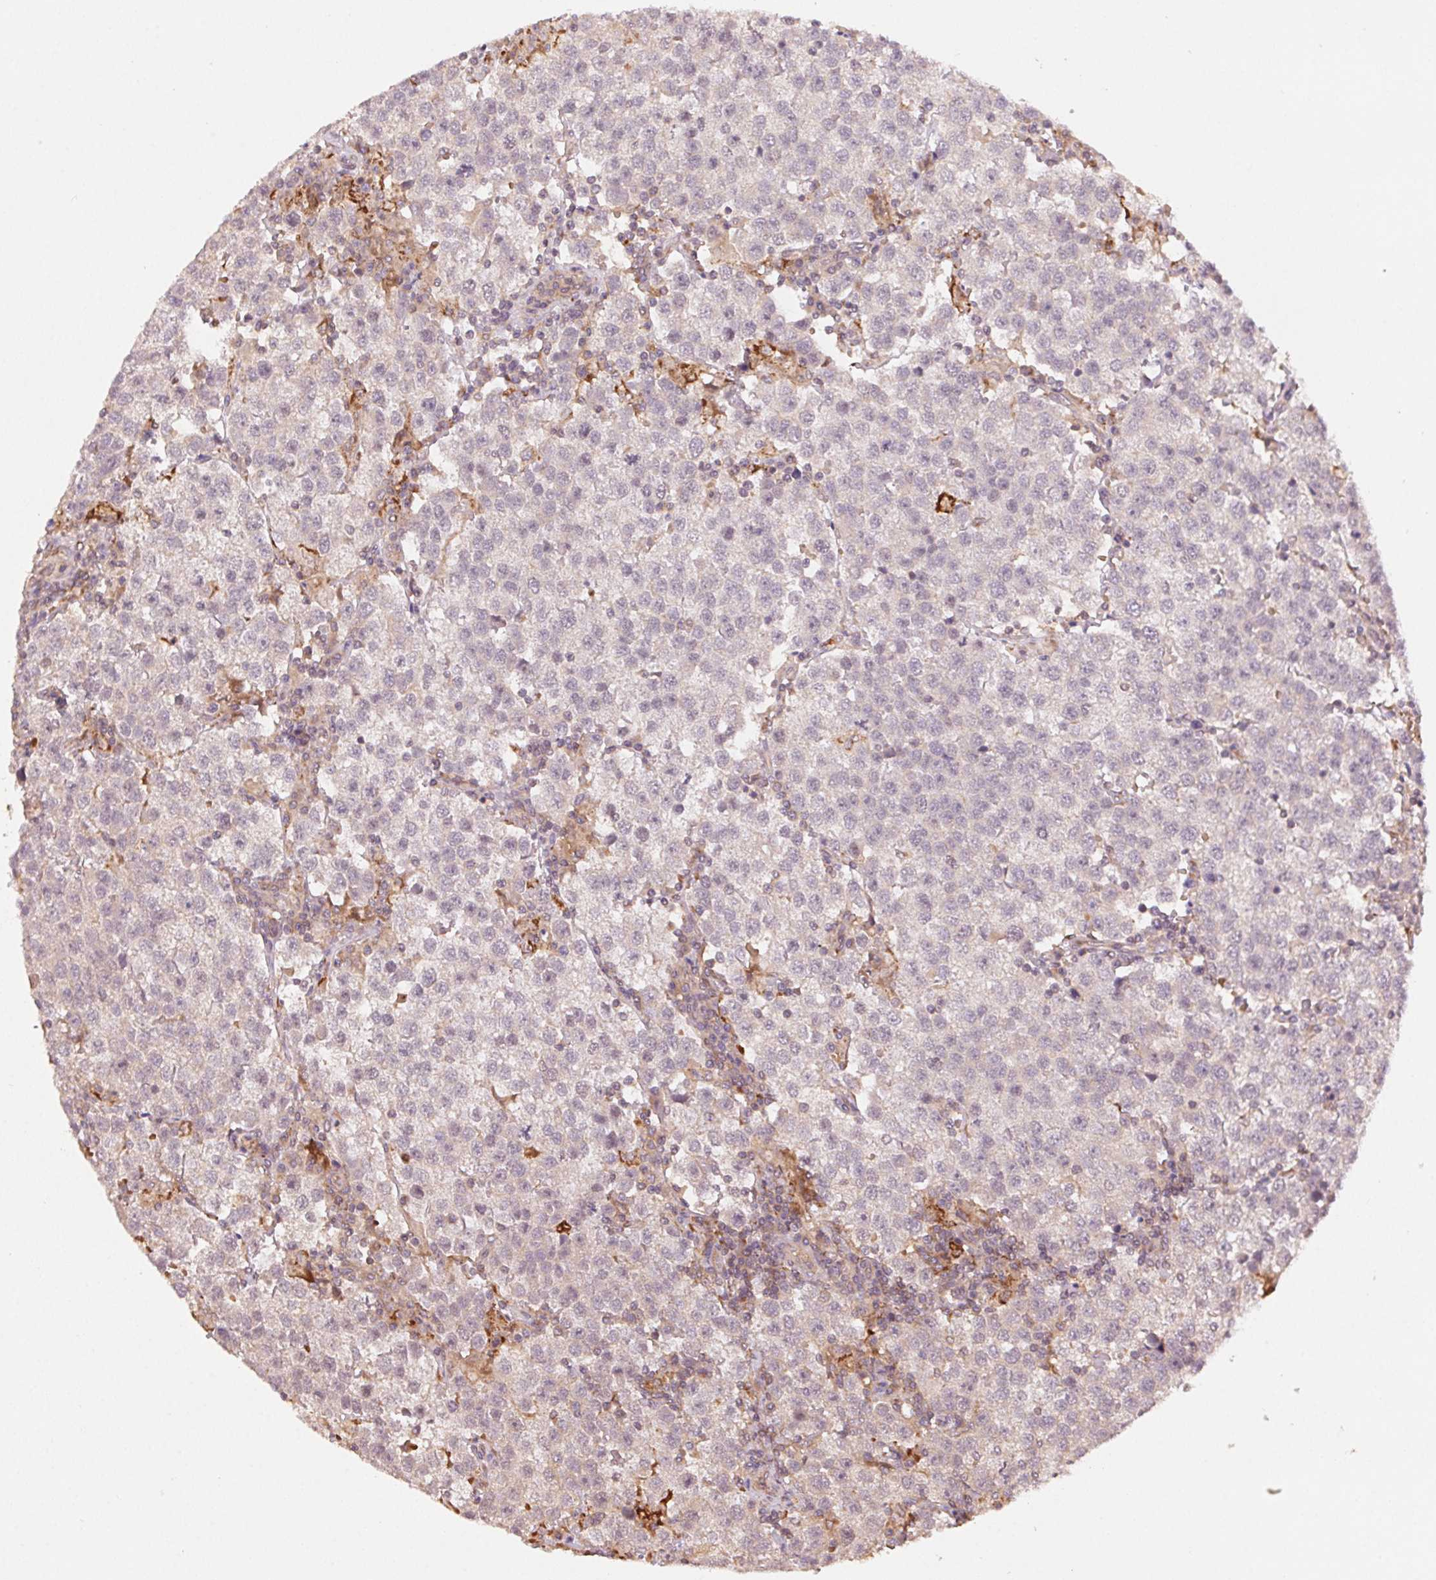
{"staining": {"intensity": "negative", "quantity": "none", "location": "none"}, "tissue": "testis cancer", "cell_type": "Tumor cells", "image_type": "cancer", "snomed": [{"axis": "morphology", "description": "Seminoma, NOS"}, {"axis": "topography", "description": "Testis"}], "caption": "There is no significant staining in tumor cells of testis cancer.", "gene": "KLHL15", "patient": {"sex": "male", "age": 37}}